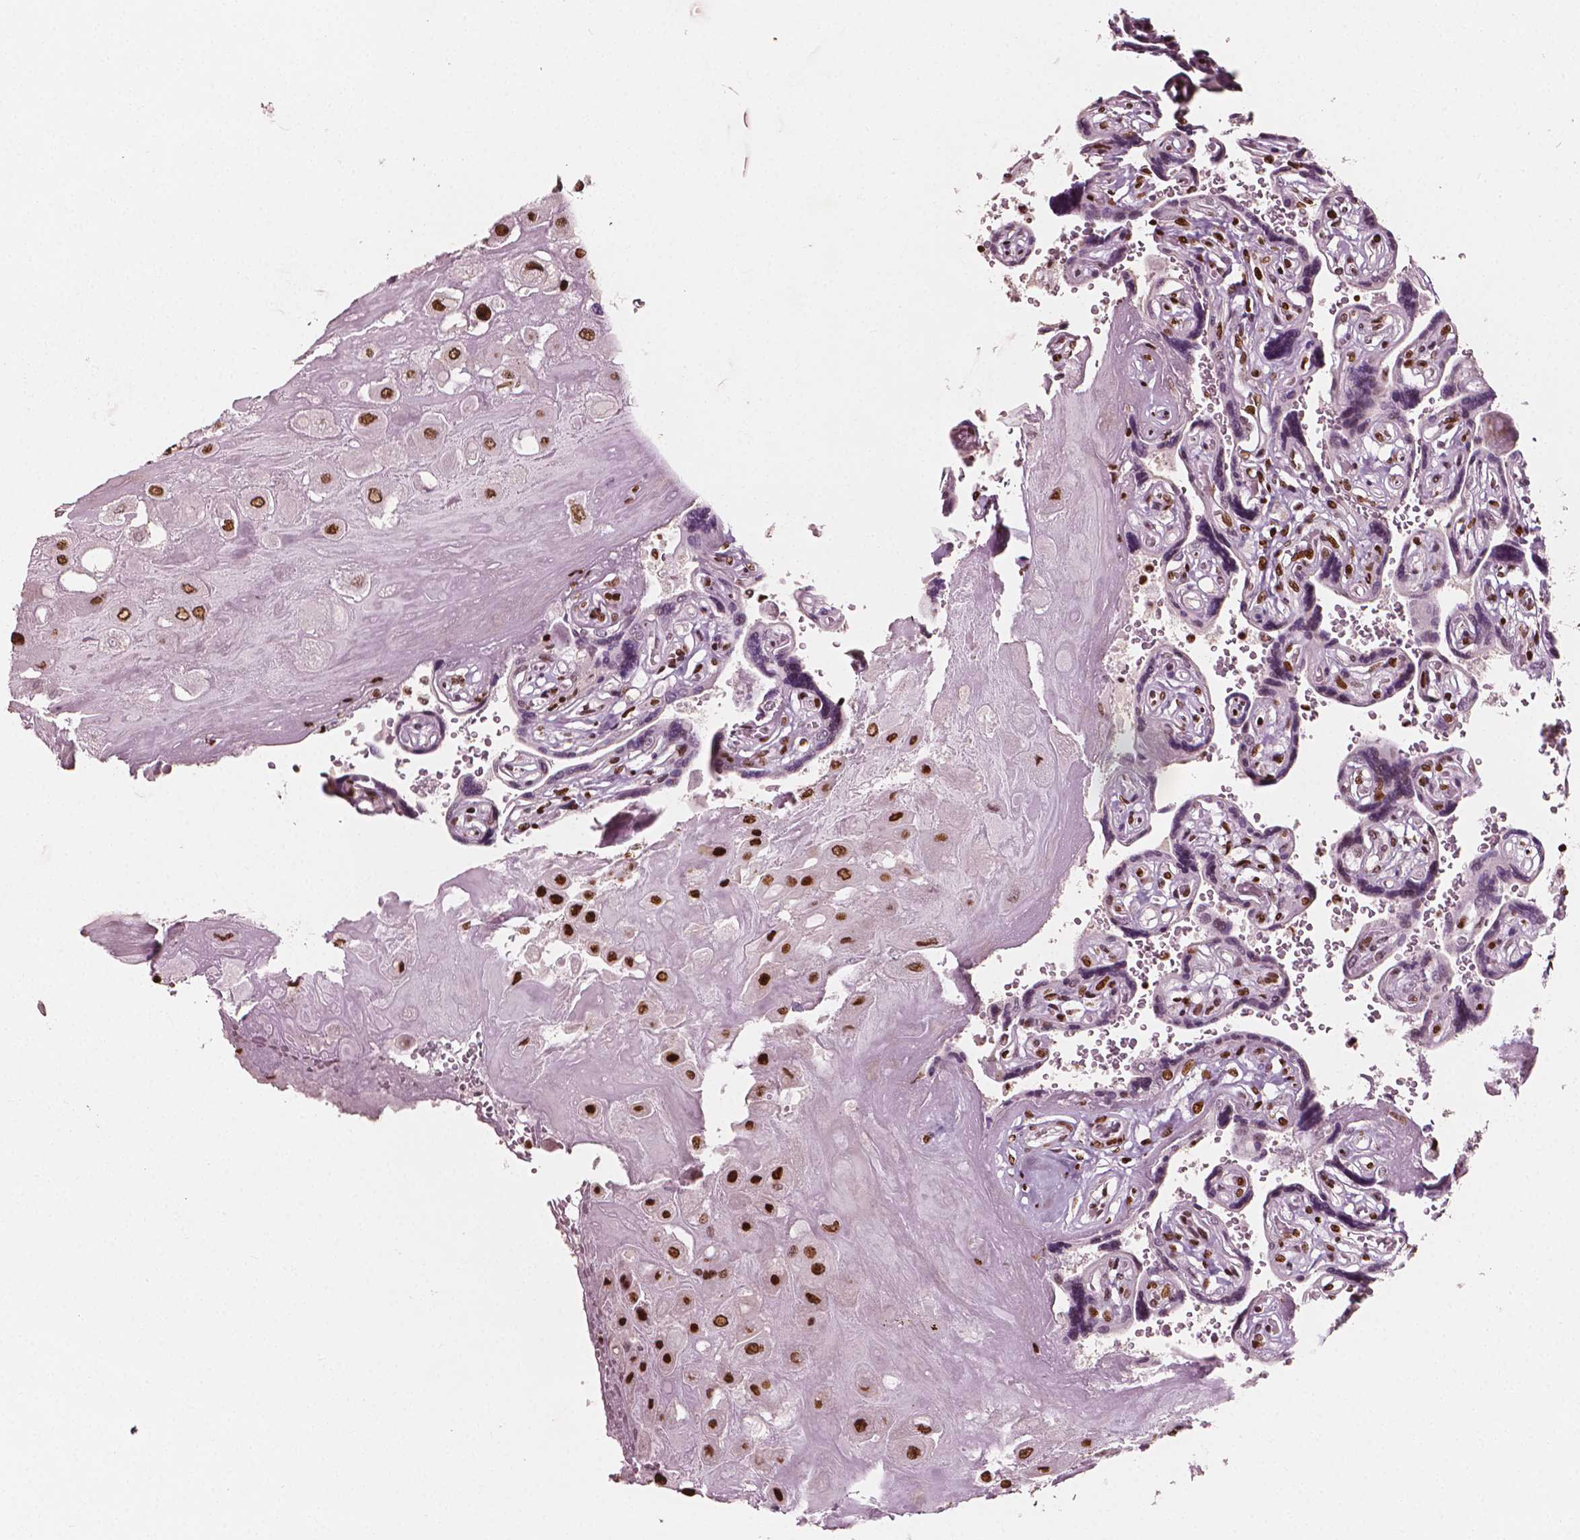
{"staining": {"intensity": "strong", "quantity": ">75%", "location": "nuclear"}, "tissue": "placenta", "cell_type": "Decidual cells", "image_type": "normal", "snomed": [{"axis": "morphology", "description": "Normal tissue, NOS"}, {"axis": "topography", "description": "Placenta"}], "caption": "Benign placenta was stained to show a protein in brown. There is high levels of strong nuclear positivity in approximately >75% of decidual cells. The staining is performed using DAB brown chromogen to label protein expression. The nuclei are counter-stained blue using hematoxylin.", "gene": "CTCF", "patient": {"sex": "female", "age": 32}}